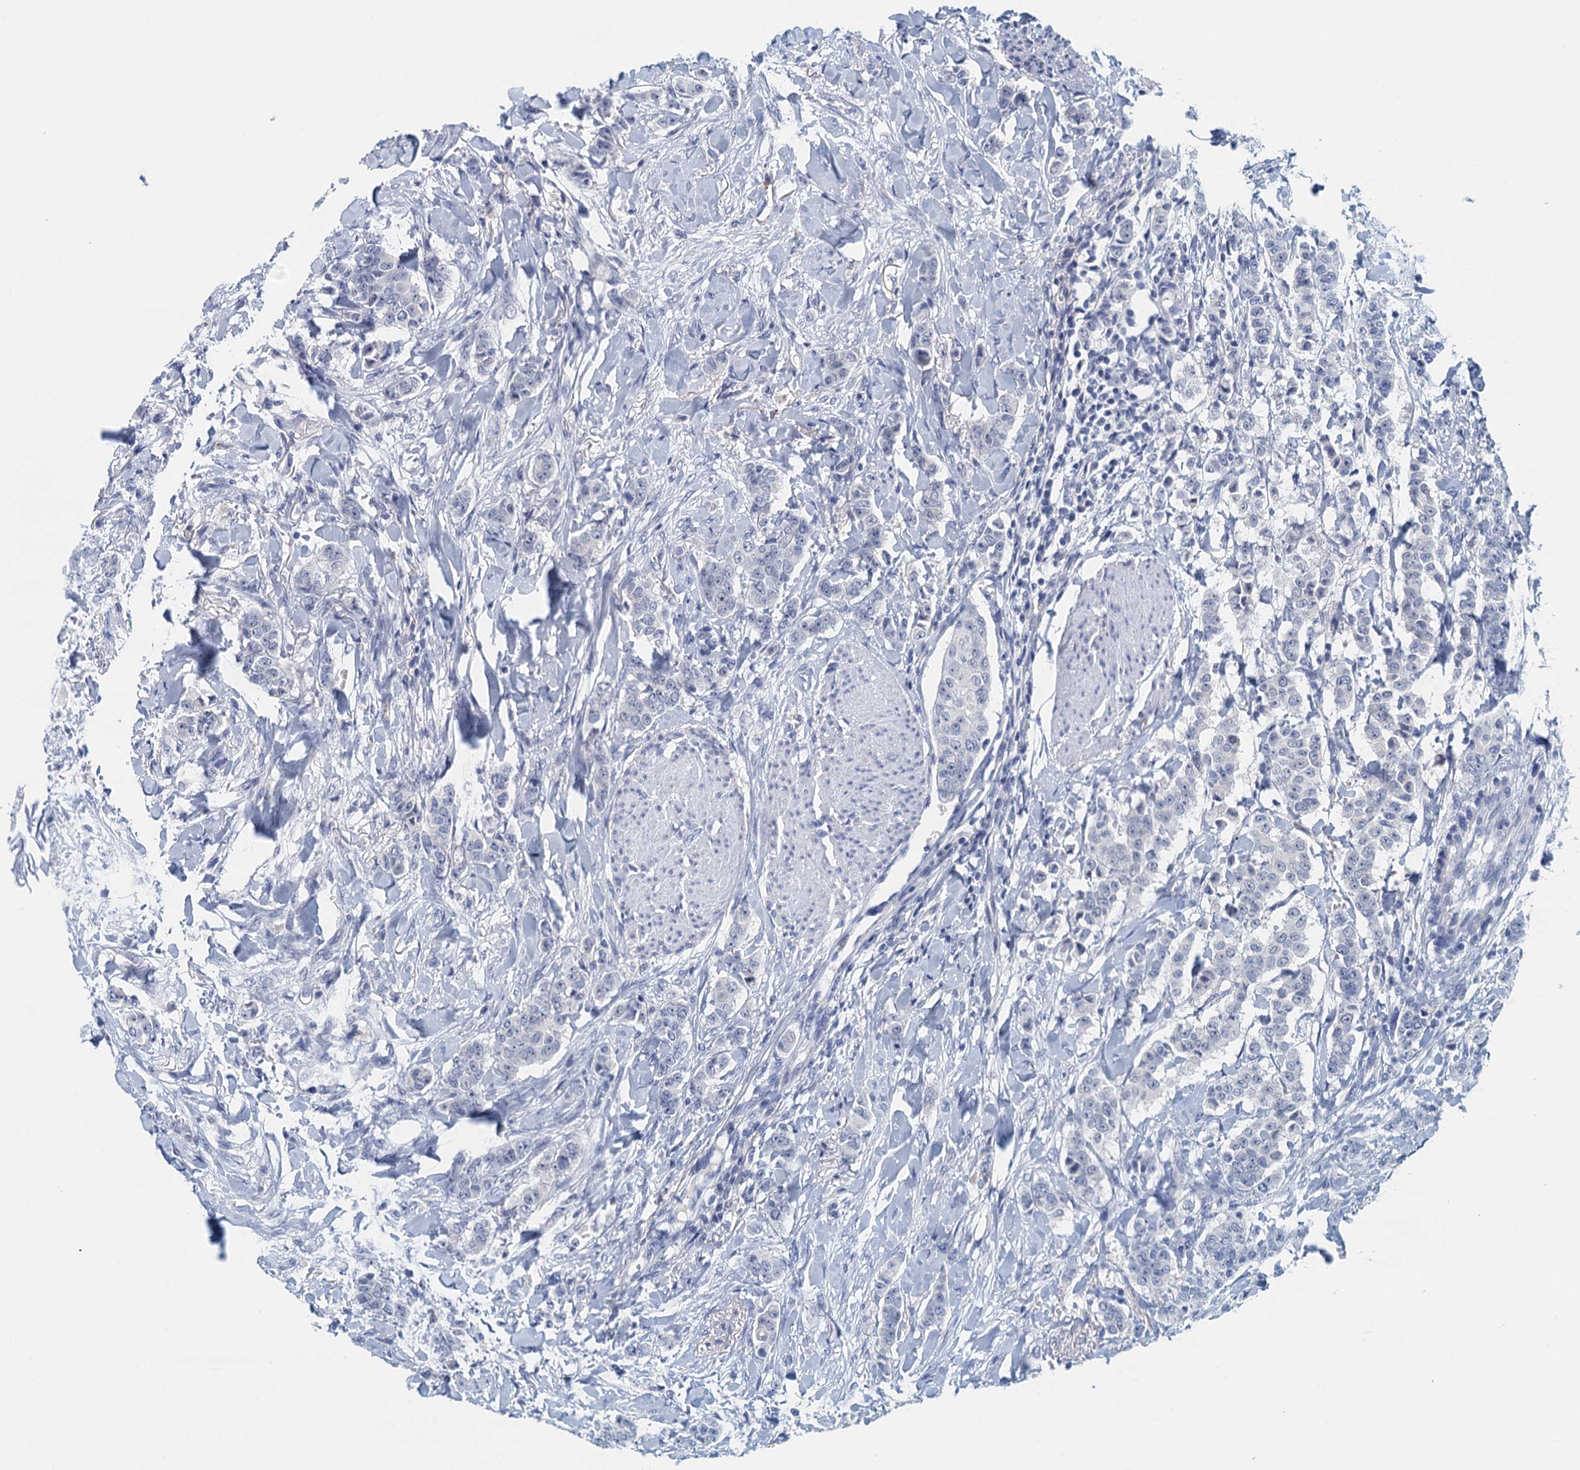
{"staining": {"intensity": "negative", "quantity": "none", "location": "none"}, "tissue": "breast cancer", "cell_type": "Tumor cells", "image_type": "cancer", "snomed": [{"axis": "morphology", "description": "Duct carcinoma"}, {"axis": "topography", "description": "Breast"}], "caption": "DAB (3,3'-diaminobenzidine) immunohistochemical staining of human breast cancer (intraductal carcinoma) demonstrates no significant expression in tumor cells. The staining was performed using DAB to visualize the protein expression in brown, while the nuclei were stained in blue with hematoxylin (Magnification: 20x).", "gene": "NUBP2", "patient": {"sex": "female", "age": 40}}